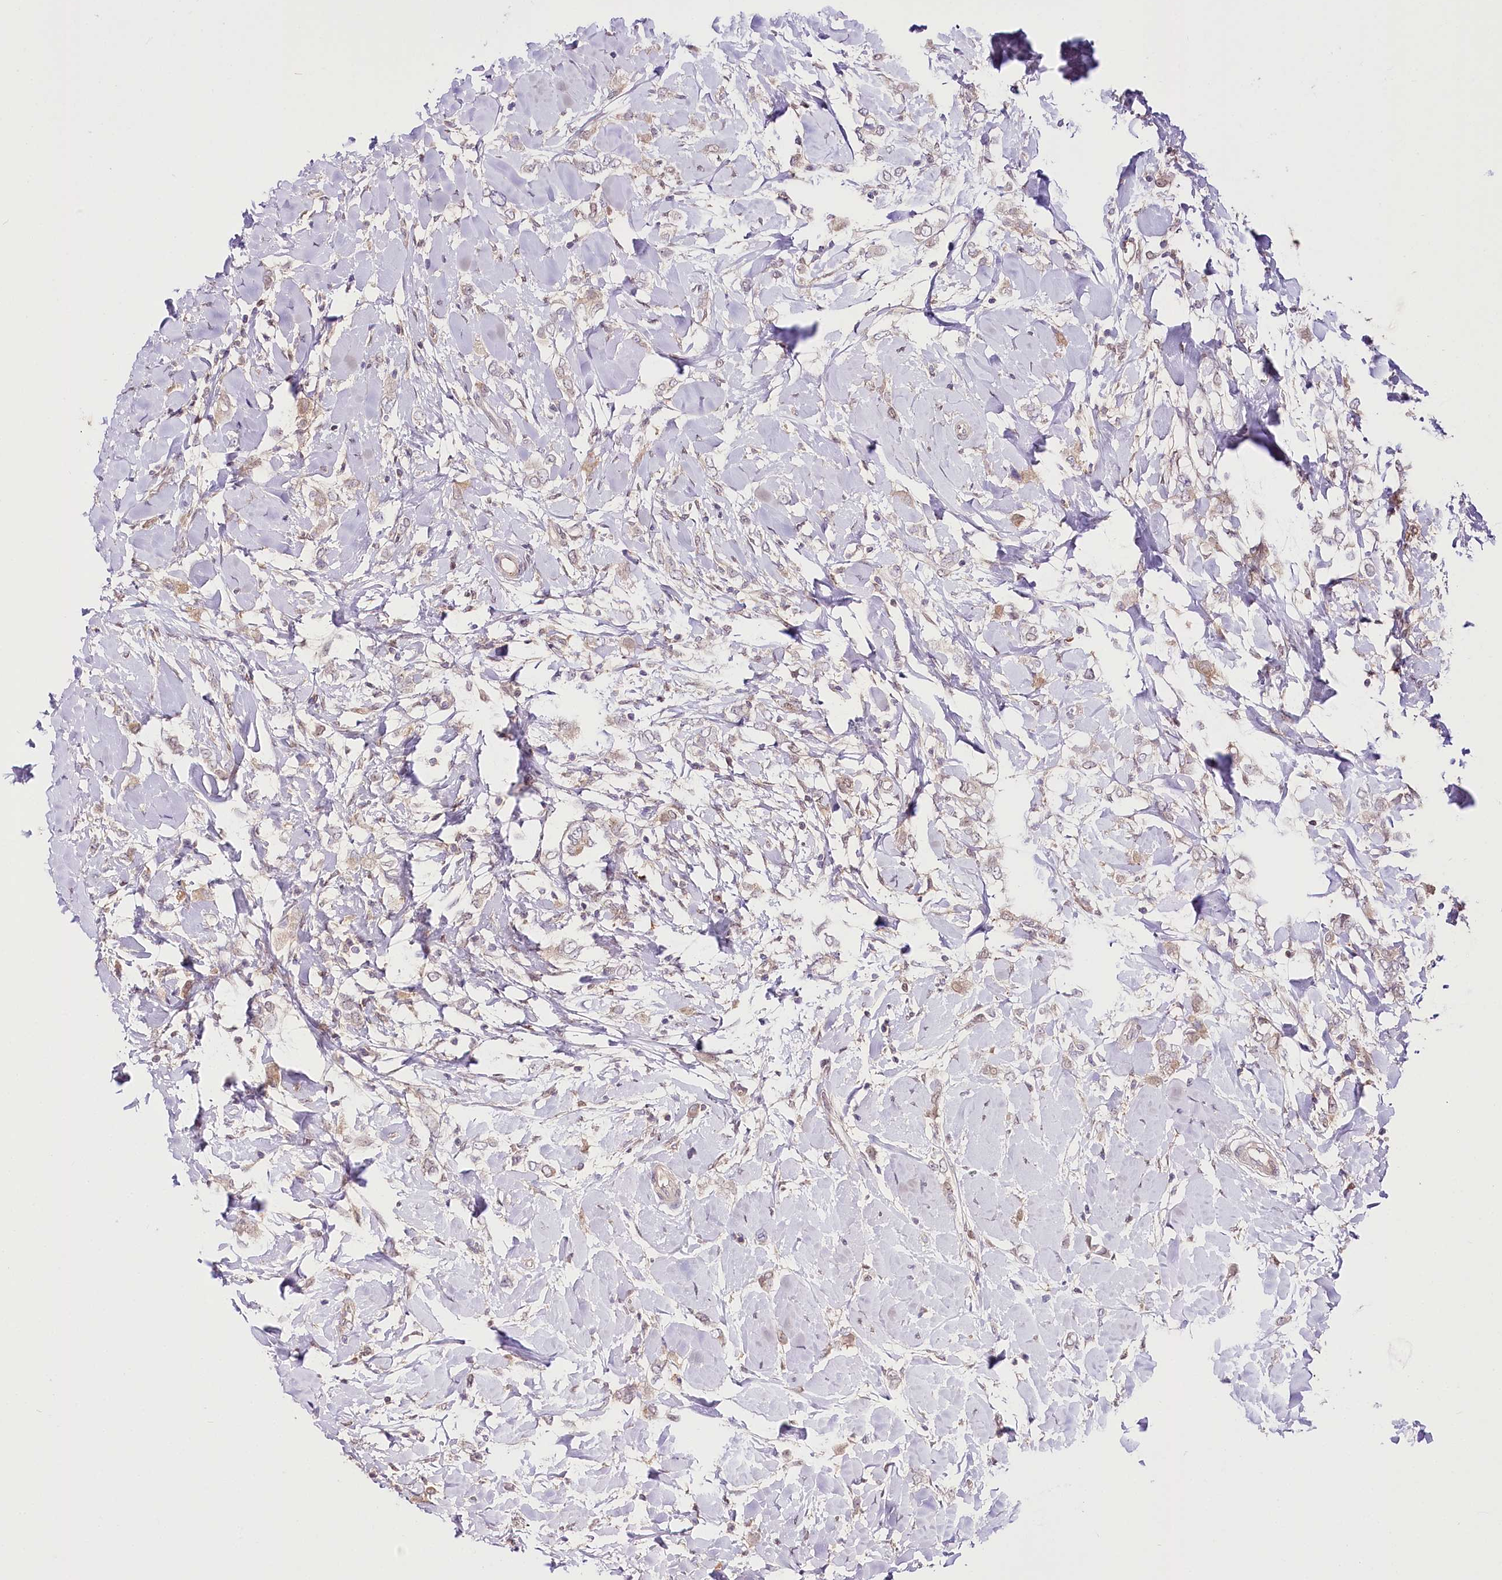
{"staining": {"intensity": "weak", "quantity": ">75%", "location": "cytoplasmic/membranous"}, "tissue": "breast cancer", "cell_type": "Tumor cells", "image_type": "cancer", "snomed": [{"axis": "morphology", "description": "Normal tissue, NOS"}, {"axis": "morphology", "description": "Lobular carcinoma"}, {"axis": "topography", "description": "Breast"}], "caption": "Human breast lobular carcinoma stained with a brown dye exhibits weak cytoplasmic/membranous positive staining in approximately >75% of tumor cells.", "gene": "UGP2", "patient": {"sex": "female", "age": 47}}